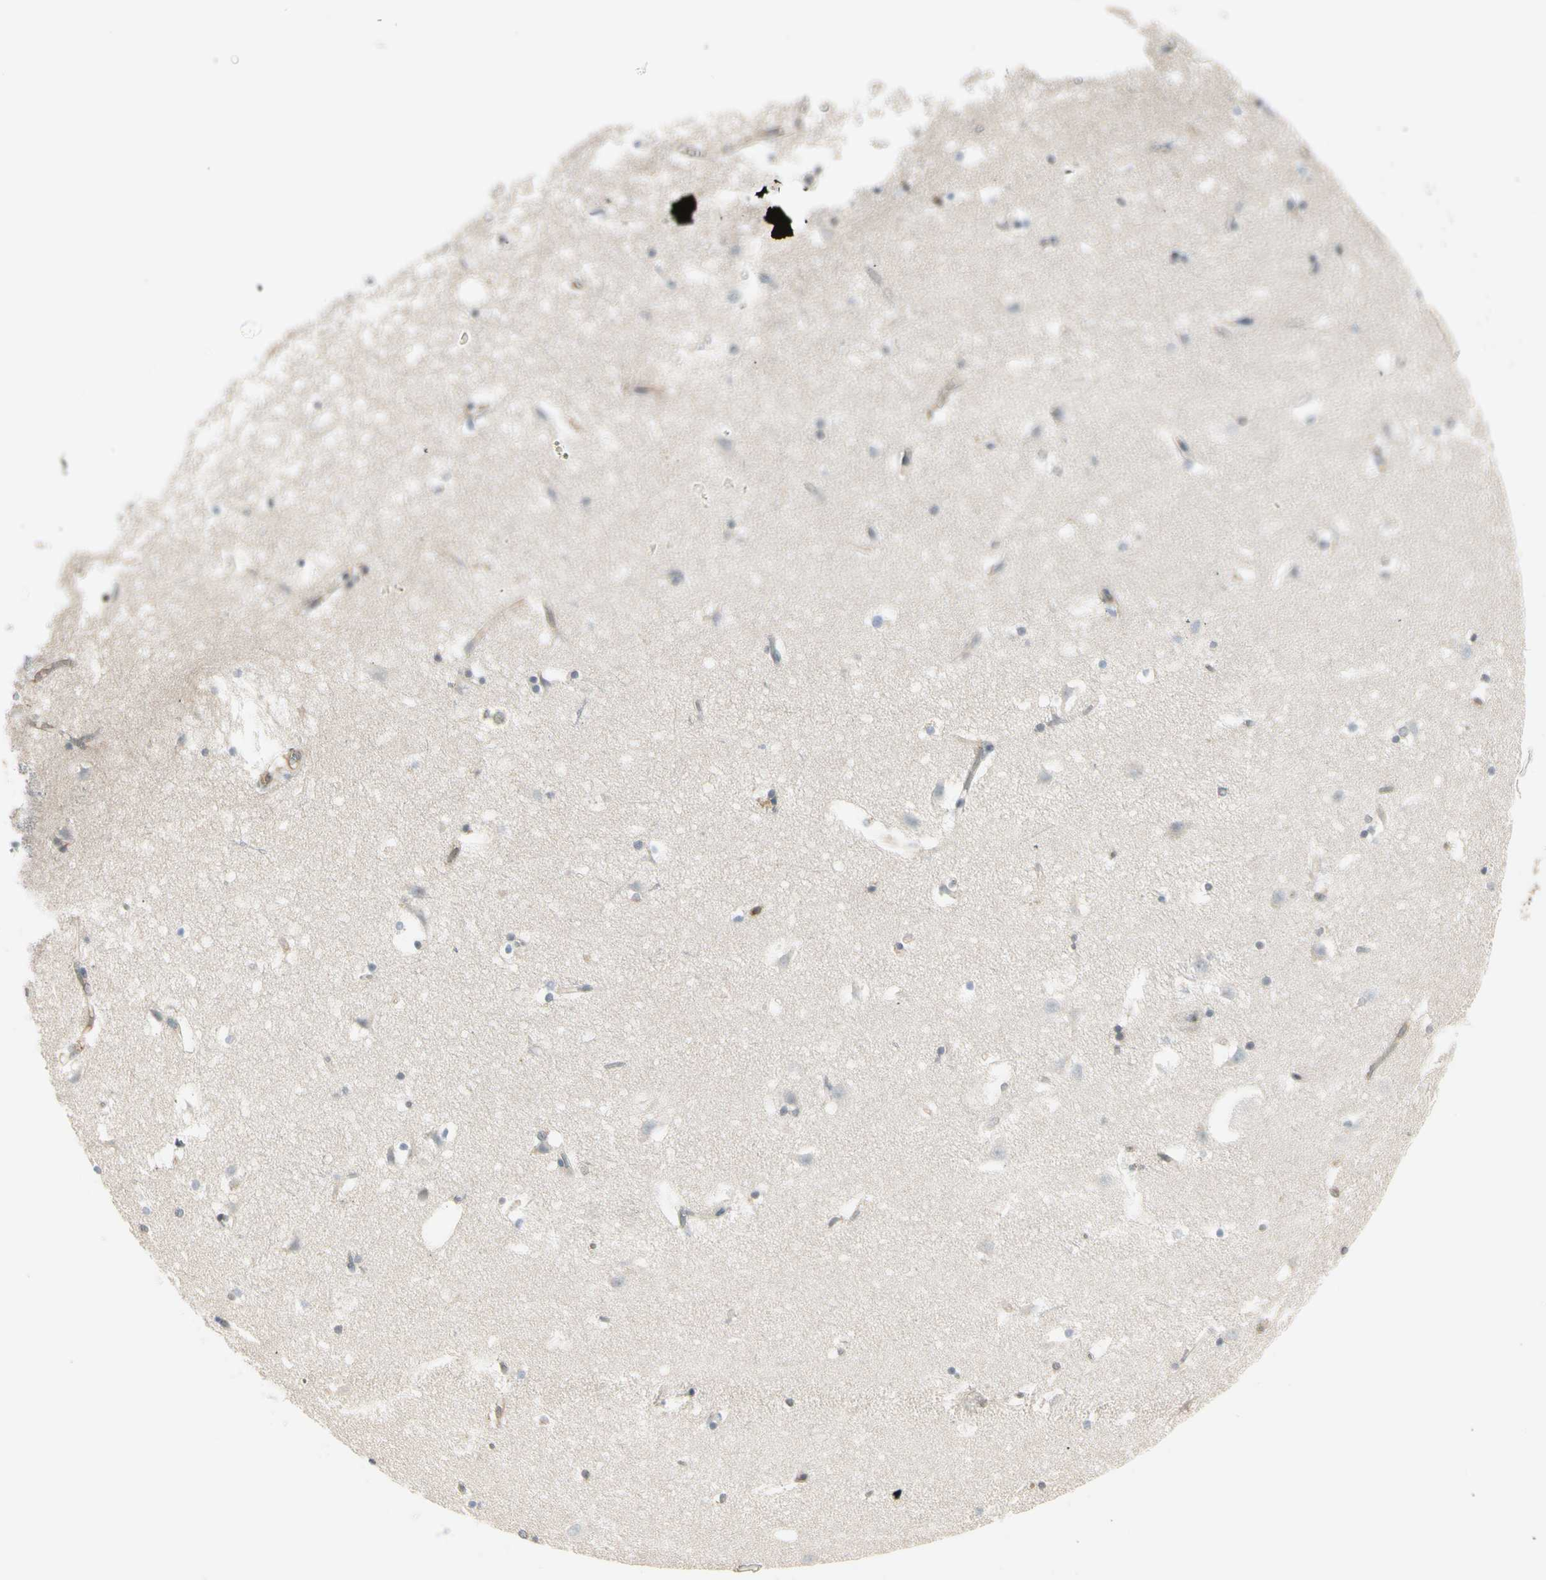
{"staining": {"intensity": "moderate", "quantity": "25%-75%", "location": "cytoplasmic/membranous"}, "tissue": "caudate", "cell_type": "Glial cells", "image_type": "normal", "snomed": [{"axis": "morphology", "description": "Normal tissue, NOS"}, {"axis": "topography", "description": "Lateral ventricle wall"}], "caption": "Immunohistochemistry (IHC) photomicrograph of unremarkable caudate: human caudate stained using immunohistochemistry displays medium levels of moderate protein expression localized specifically in the cytoplasmic/membranous of glial cells, appearing as a cytoplasmic/membranous brown color.", "gene": "OXSR1", "patient": {"sex": "male", "age": 45}}